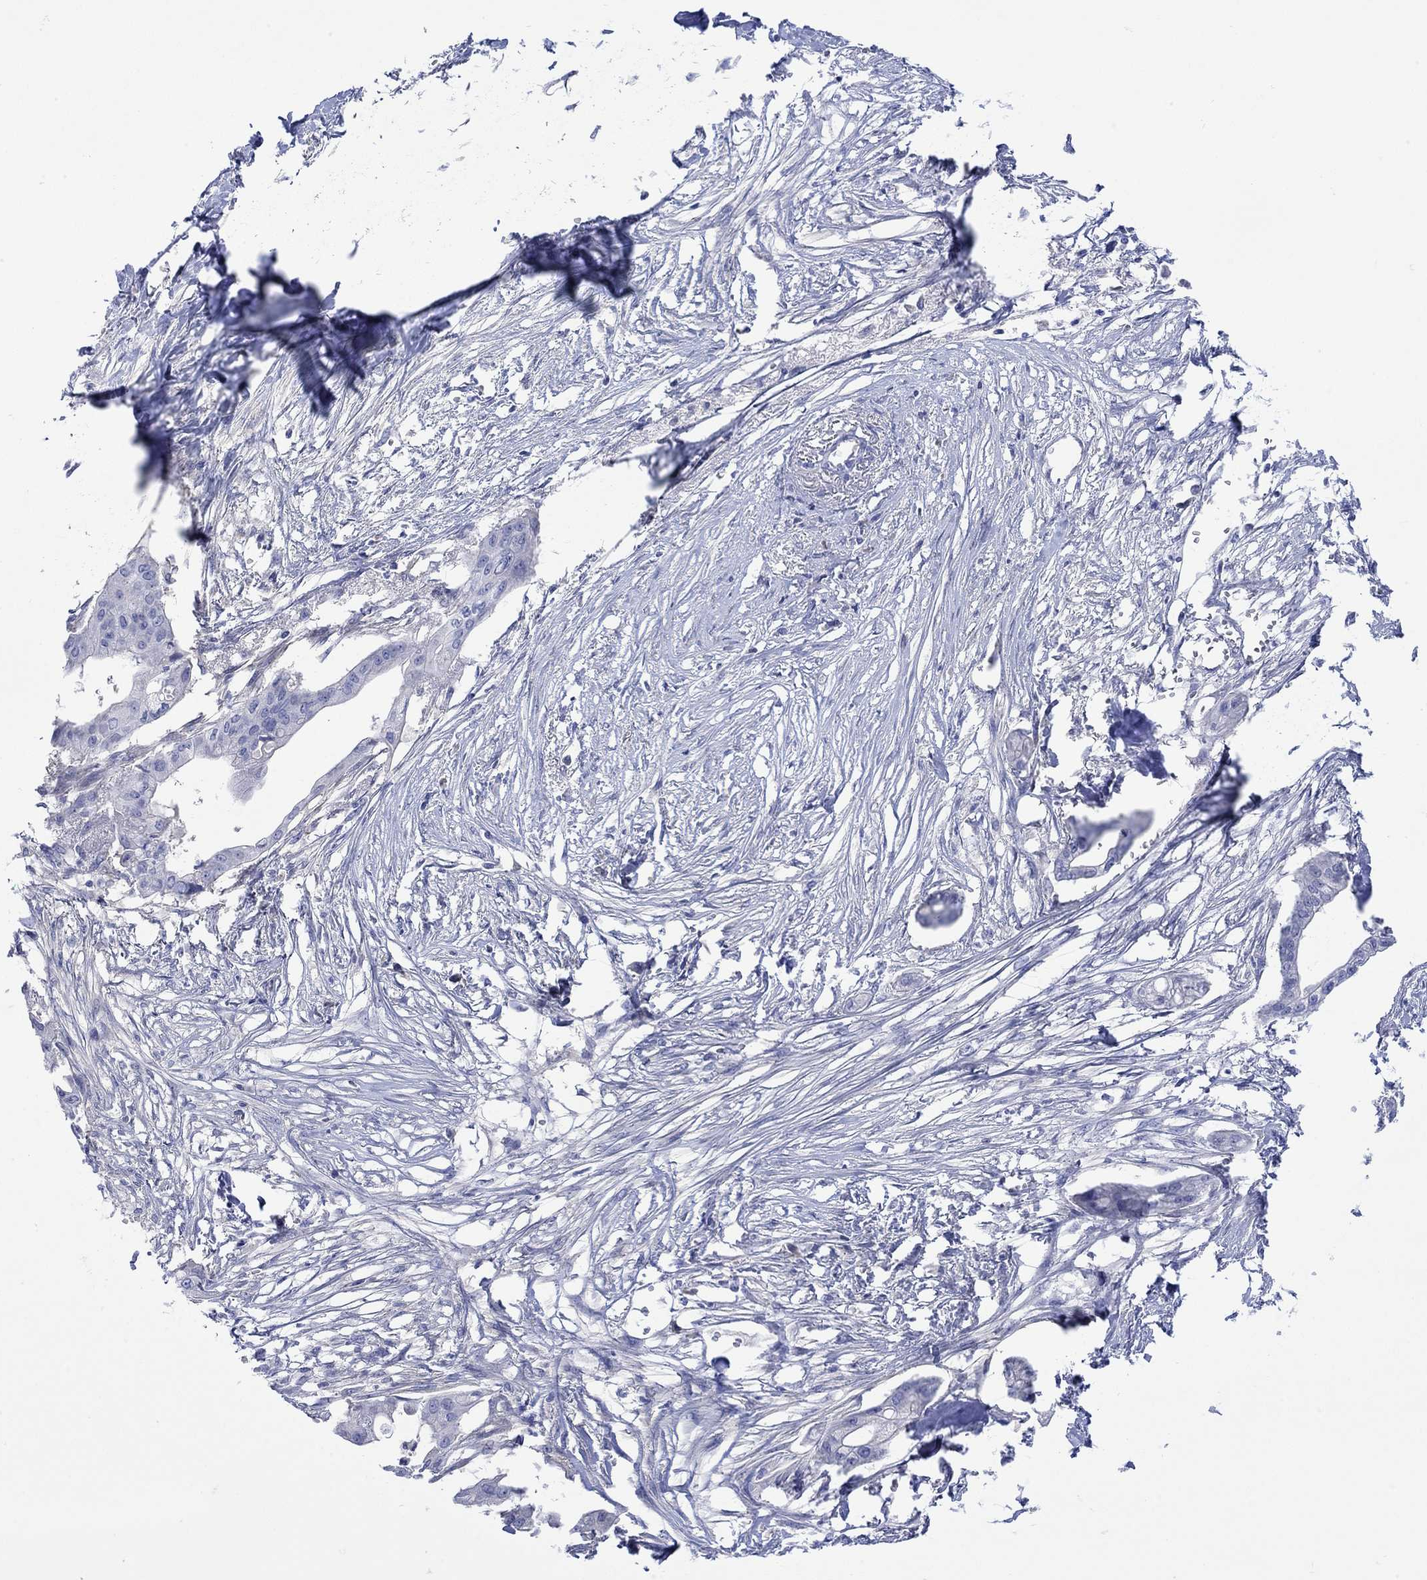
{"staining": {"intensity": "negative", "quantity": "none", "location": "none"}, "tissue": "pancreatic cancer", "cell_type": "Tumor cells", "image_type": "cancer", "snomed": [{"axis": "morphology", "description": "Normal tissue, NOS"}, {"axis": "morphology", "description": "Adenocarcinoma, NOS"}, {"axis": "topography", "description": "Pancreas"}], "caption": "This is an IHC photomicrograph of pancreatic cancer. There is no expression in tumor cells.", "gene": "MSI1", "patient": {"sex": "female", "age": 58}}